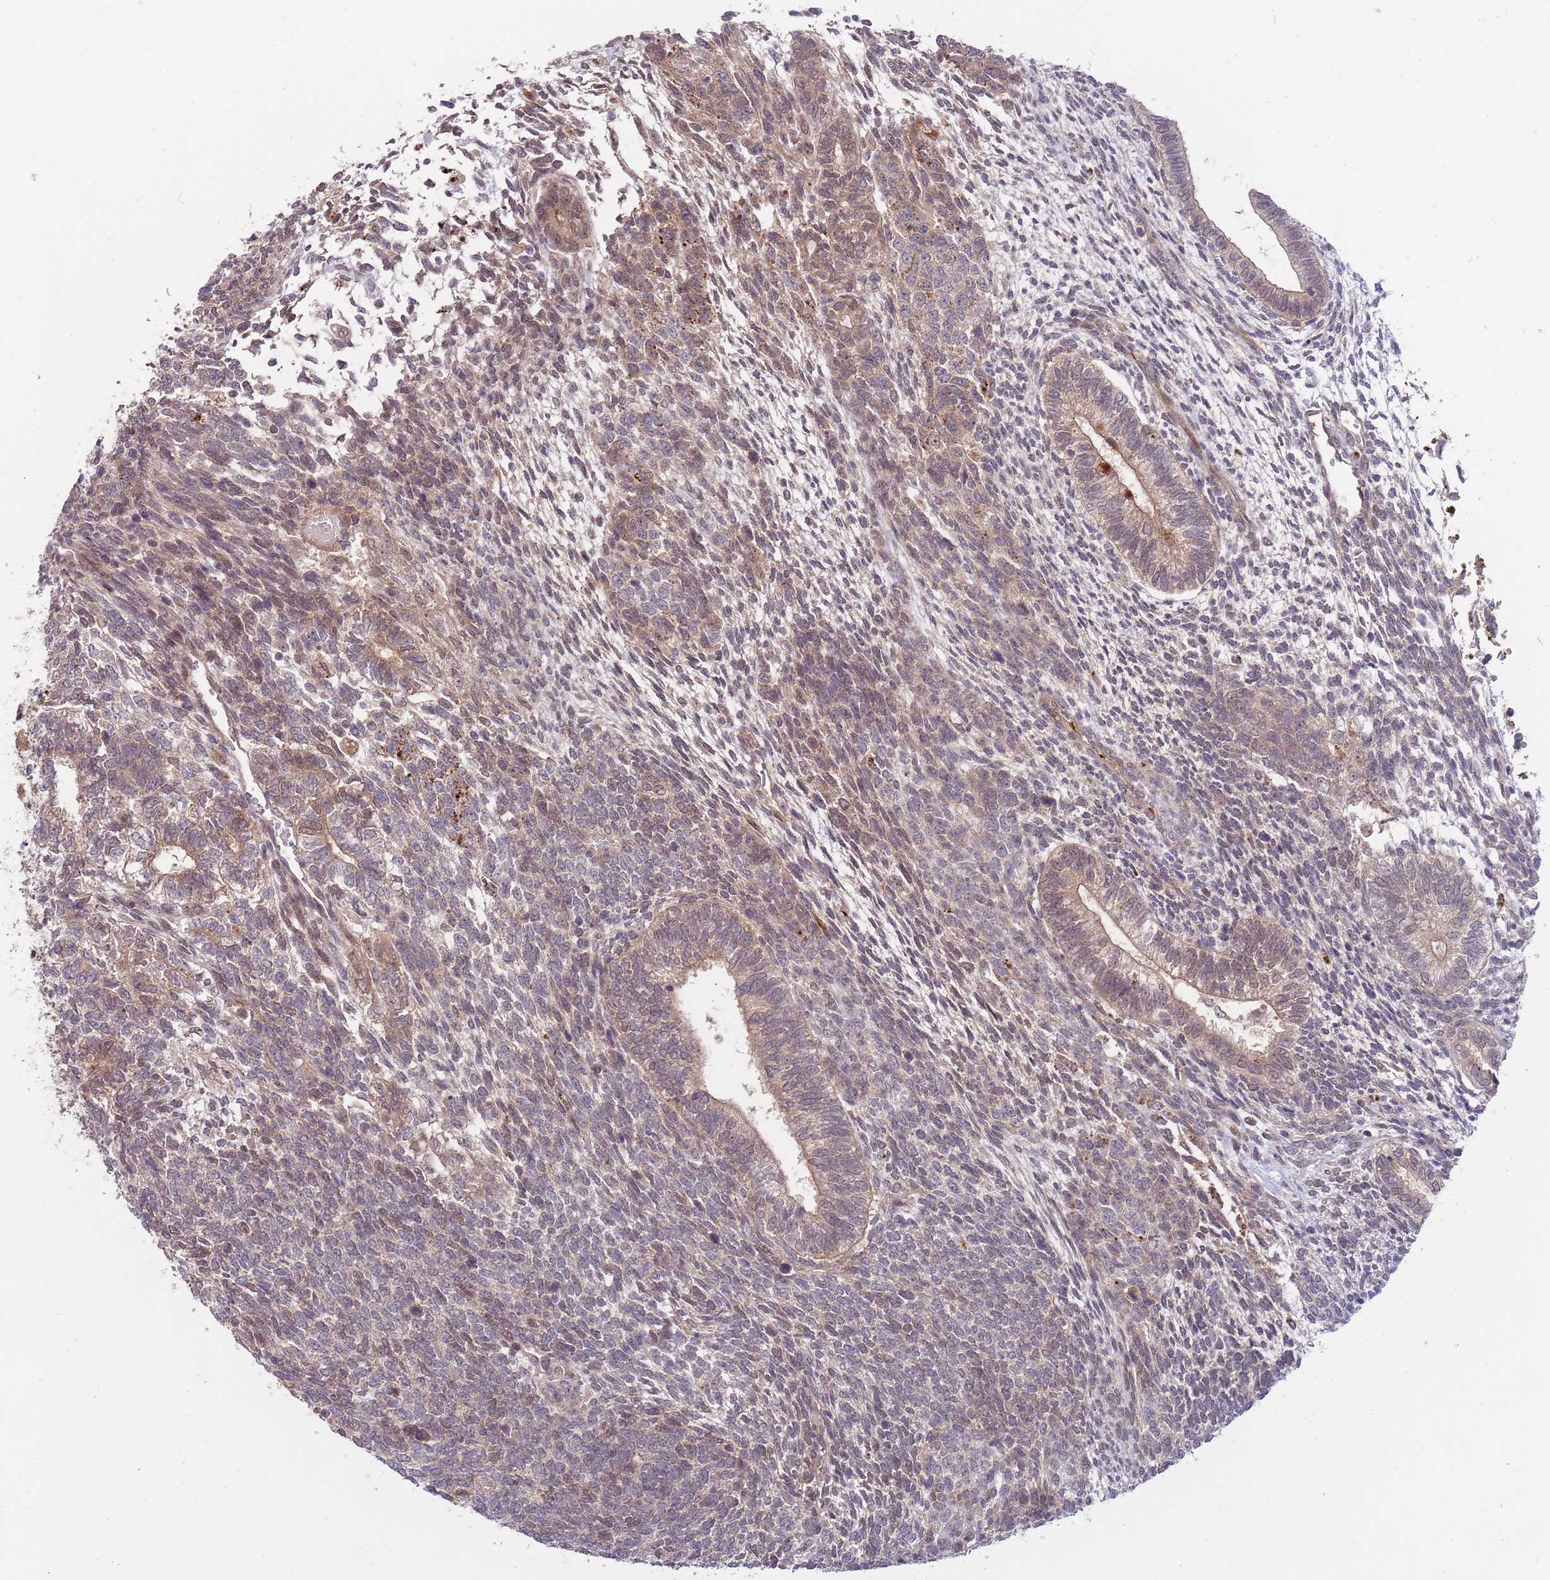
{"staining": {"intensity": "weak", "quantity": "25%-75%", "location": "cytoplasmic/membranous"}, "tissue": "testis cancer", "cell_type": "Tumor cells", "image_type": "cancer", "snomed": [{"axis": "morphology", "description": "Carcinoma, Embryonal, NOS"}, {"axis": "topography", "description": "Testis"}], "caption": "The histopathology image displays a brown stain indicating the presence of a protein in the cytoplasmic/membranous of tumor cells in embryonal carcinoma (testis).", "gene": "NT5DC4", "patient": {"sex": "male", "age": 23}}